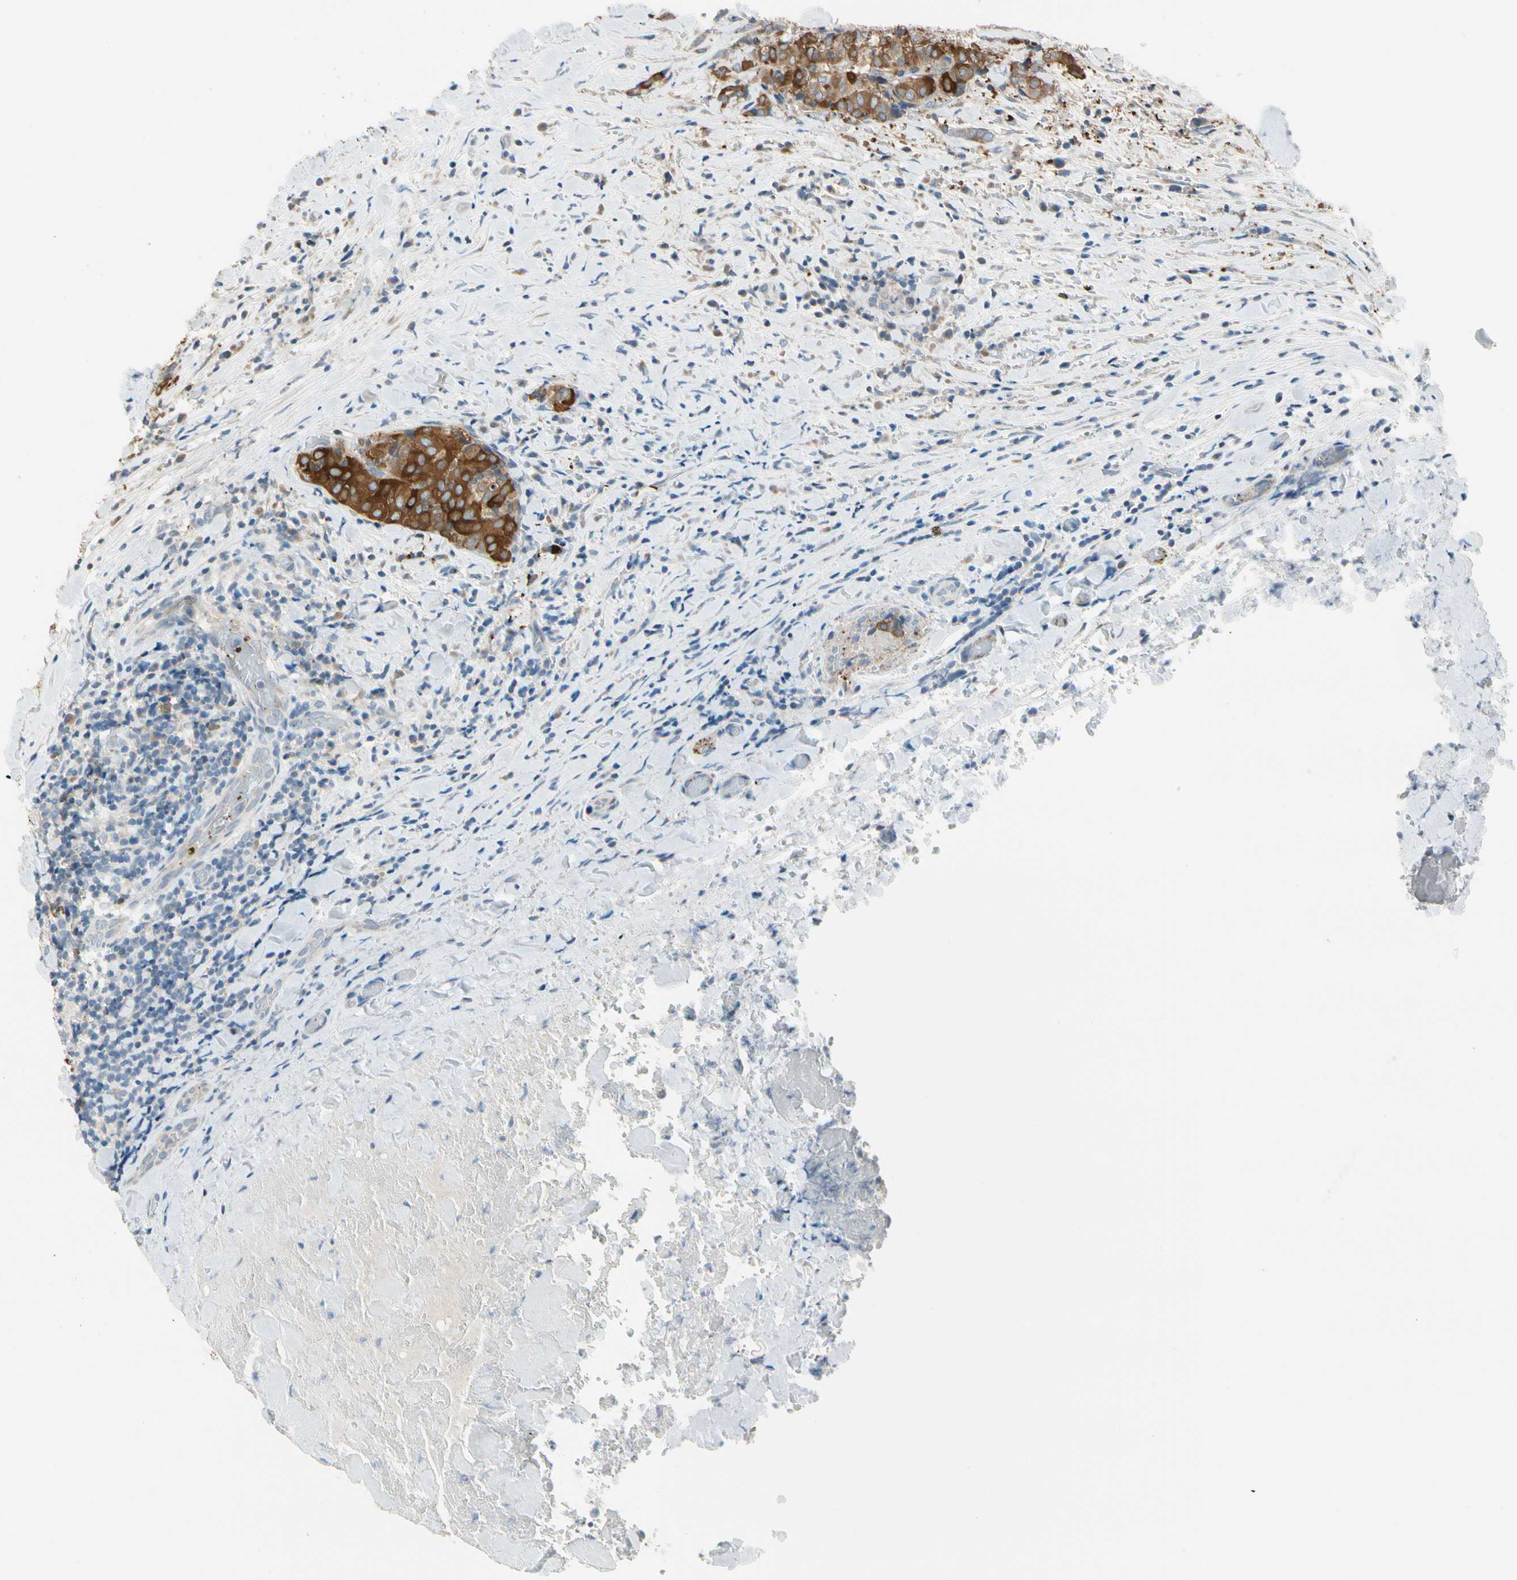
{"staining": {"intensity": "moderate", "quantity": ">75%", "location": "cytoplasmic/membranous"}, "tissue": "thyroid cancer", "cell_type": "Tumor cells", "image_type": "cancer", "snomed": [{"axis": "morphology", "description": "Normal tissue, NOS"}, {"axis": "morphology", "description": "Papillary adenocarcinoma, NOS"}, {"axis": "topography", "description": "Thyroid gland"}], "caption": "This photomicrograph displays immunohistochemistry staining of human thyroid cancer, with medium moderate cytoplasmic/membranous expression in approximately >75% of tumor cells.", "gene": "STK40", "patient": {"sex": "female", "age": 30}}